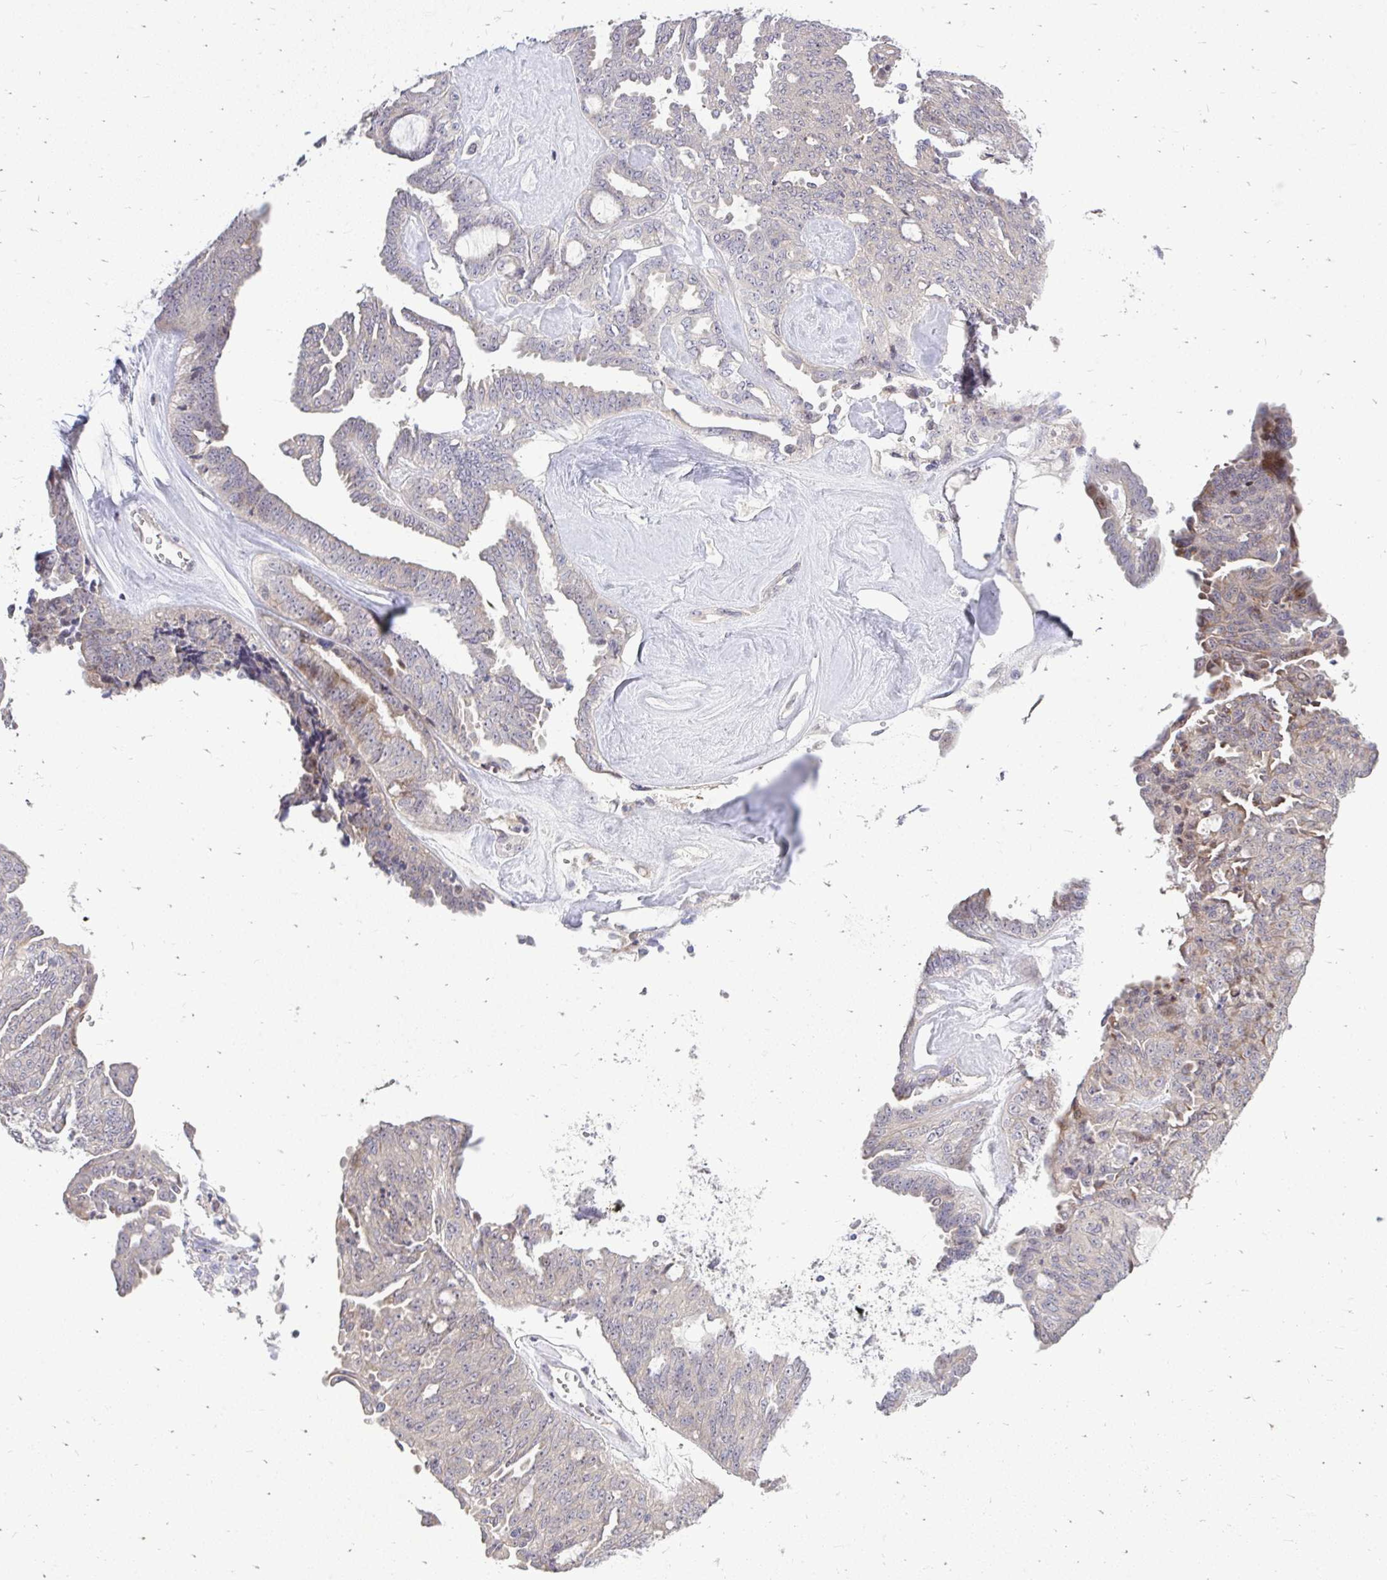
{"staining": {"intensity": "moderate", "quantity": "<25%", "location": "cytoplasmic/membranous"}, "tissue": "ovarian cancer", "cell_type": "Tumor cells", "image_type": "cancer", "snomed": [{"axis": "morphology", "description": "Cystadenocarcinoma, serous, NOS"}, {"axis": "topography", "description": "Ovary"}], "caption": "Protein expression analysis of ovarian cancer demonstrates moderate cytoplasmic/membranous staining in about <25% of tumor cells.", "gene": "OR8D1", "patient": {"sex": "female", "age": 71}}